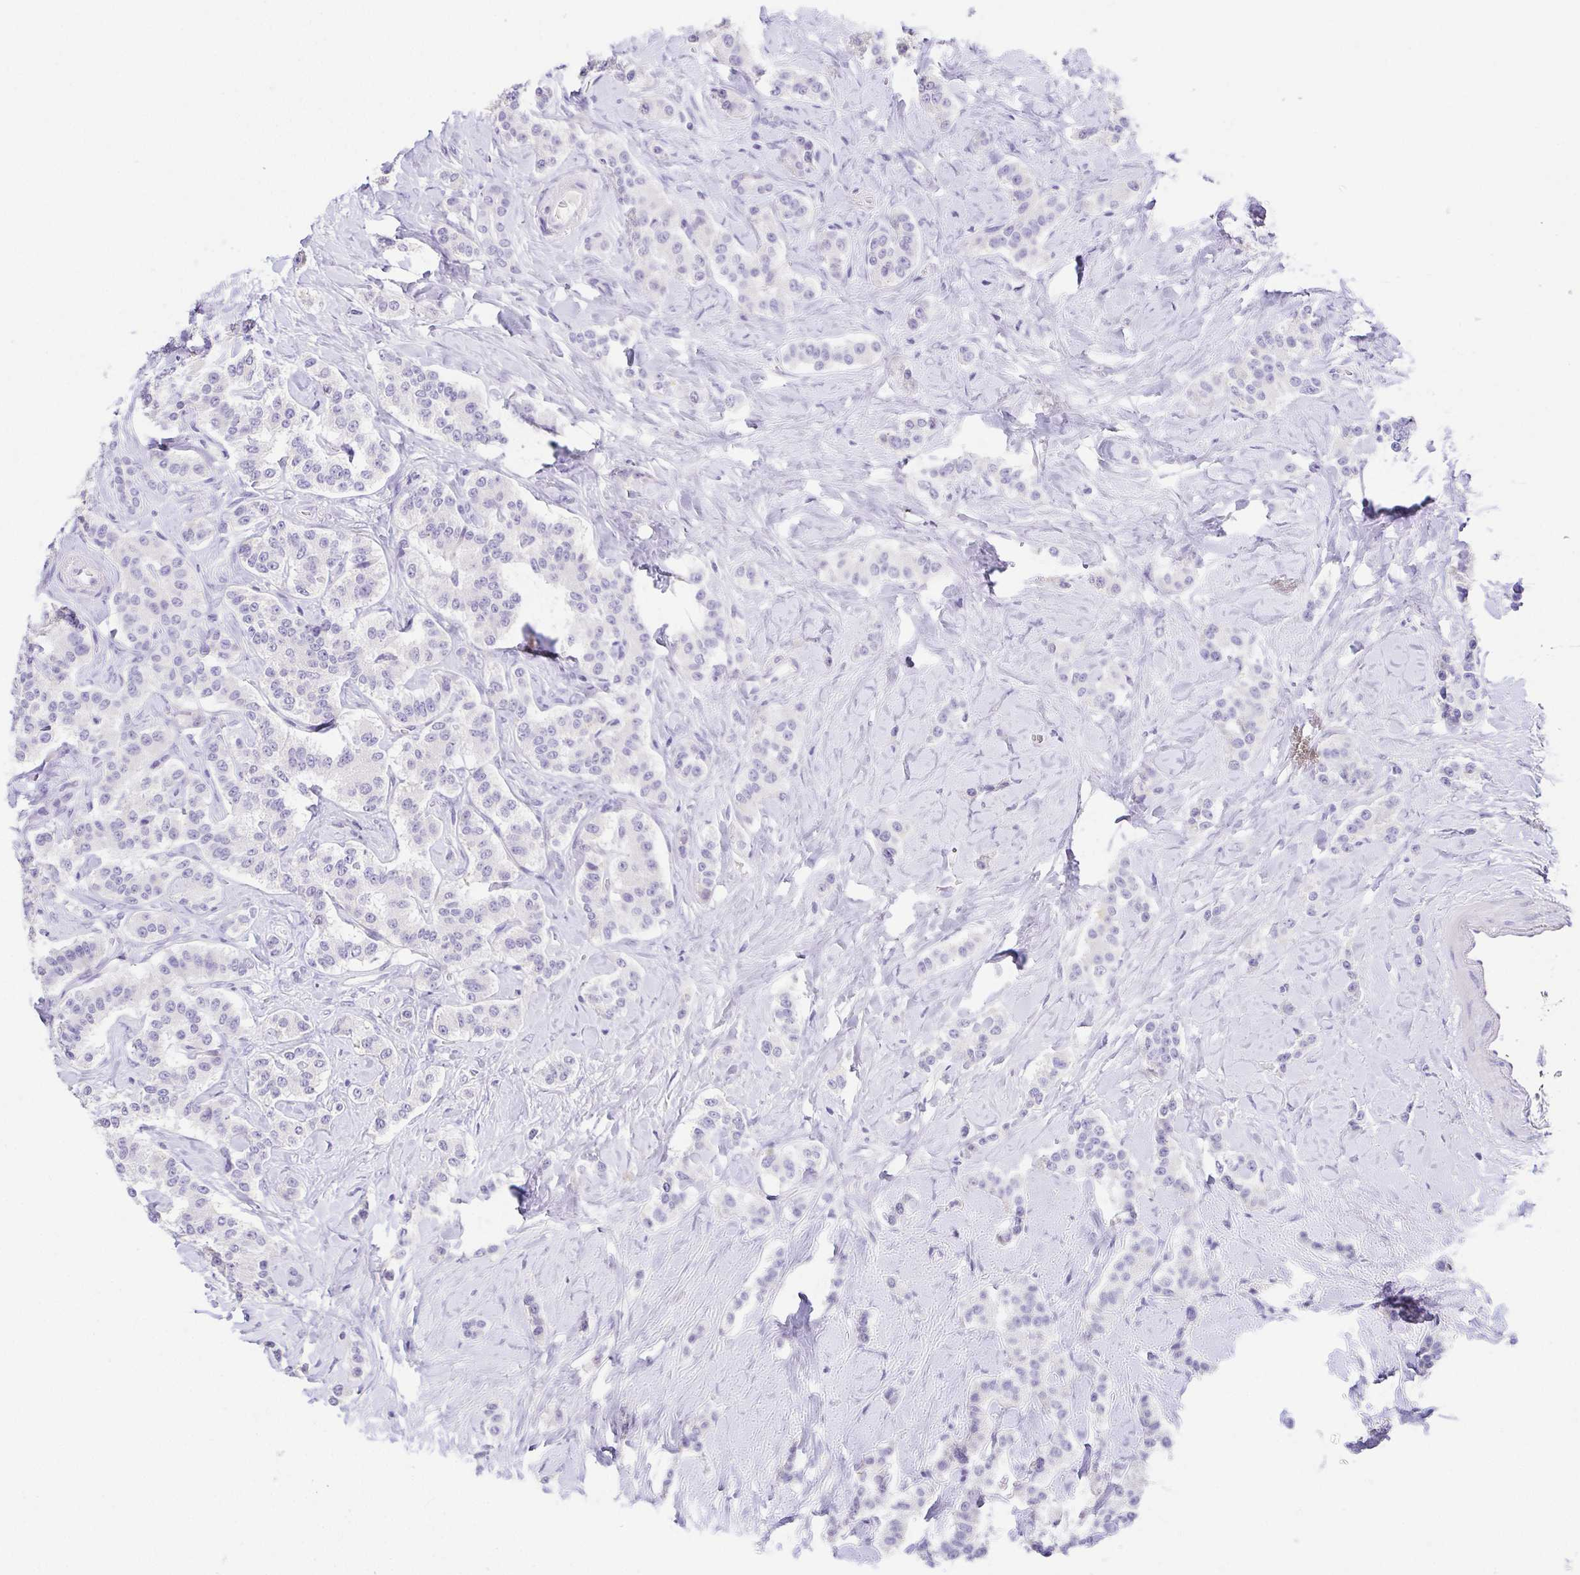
{"staining": {"intensity": "negative", "quantity": "none", "location": "none"}, "tissue": "carcinoid", "cell_type": "Tumor cells", "image_type": "cancer", "snomed": [{"axis": "morphology", "description": "Normal tissue, NOS"}, {"axis": "morphology", "description": "Carcinoid, malignant, NOS"}, {"axis": "topography", "description": "Pancreas"}], "caption": "High power microscopy photomicrograph of an IHC photomicrograph of carcinoid, revealing no significant positivity in tumor cells.", "gene": "HAPLN2", "patient": {"sex": "male", "age": 36}}